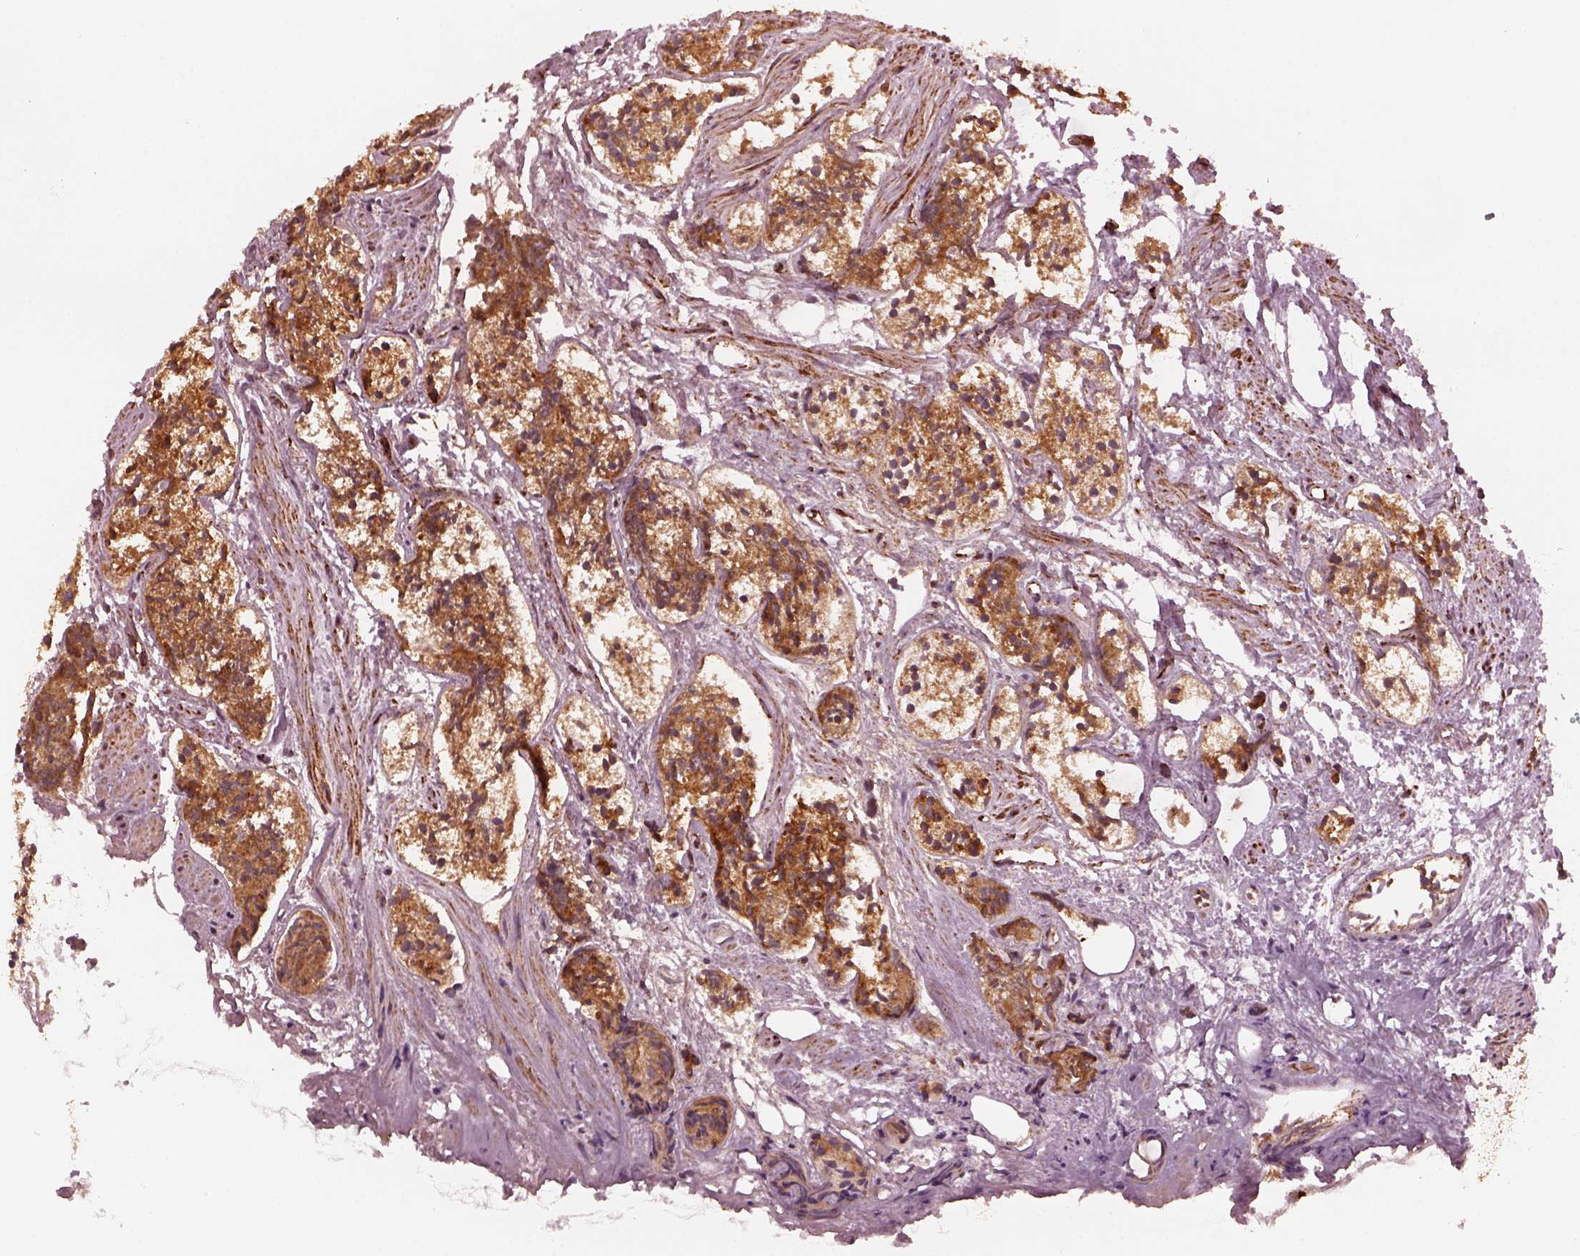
{"staining": {"intensity": "moderate", "quantity": ">75%", "location": "cytoplasmic/membranous"}, "tissue": "prostate cancer", "cell_type": "Tumor cells", "image_type": "cancer", "snomed": [{"axis": "morphology", "description": "Adenocarcinoma, High grade"}, {"axis": "topography", "description": "Prostate"}], "caption": "Approximately >75% of tumor cells in prostate high-grade adenocarcinoma reveal moderate cytoplasmic/membranous protein positivity as visualized by brown immunohistochemical staining.", "gene": "NDUFB10", "patient": {"sex": "male", "age": 85}}